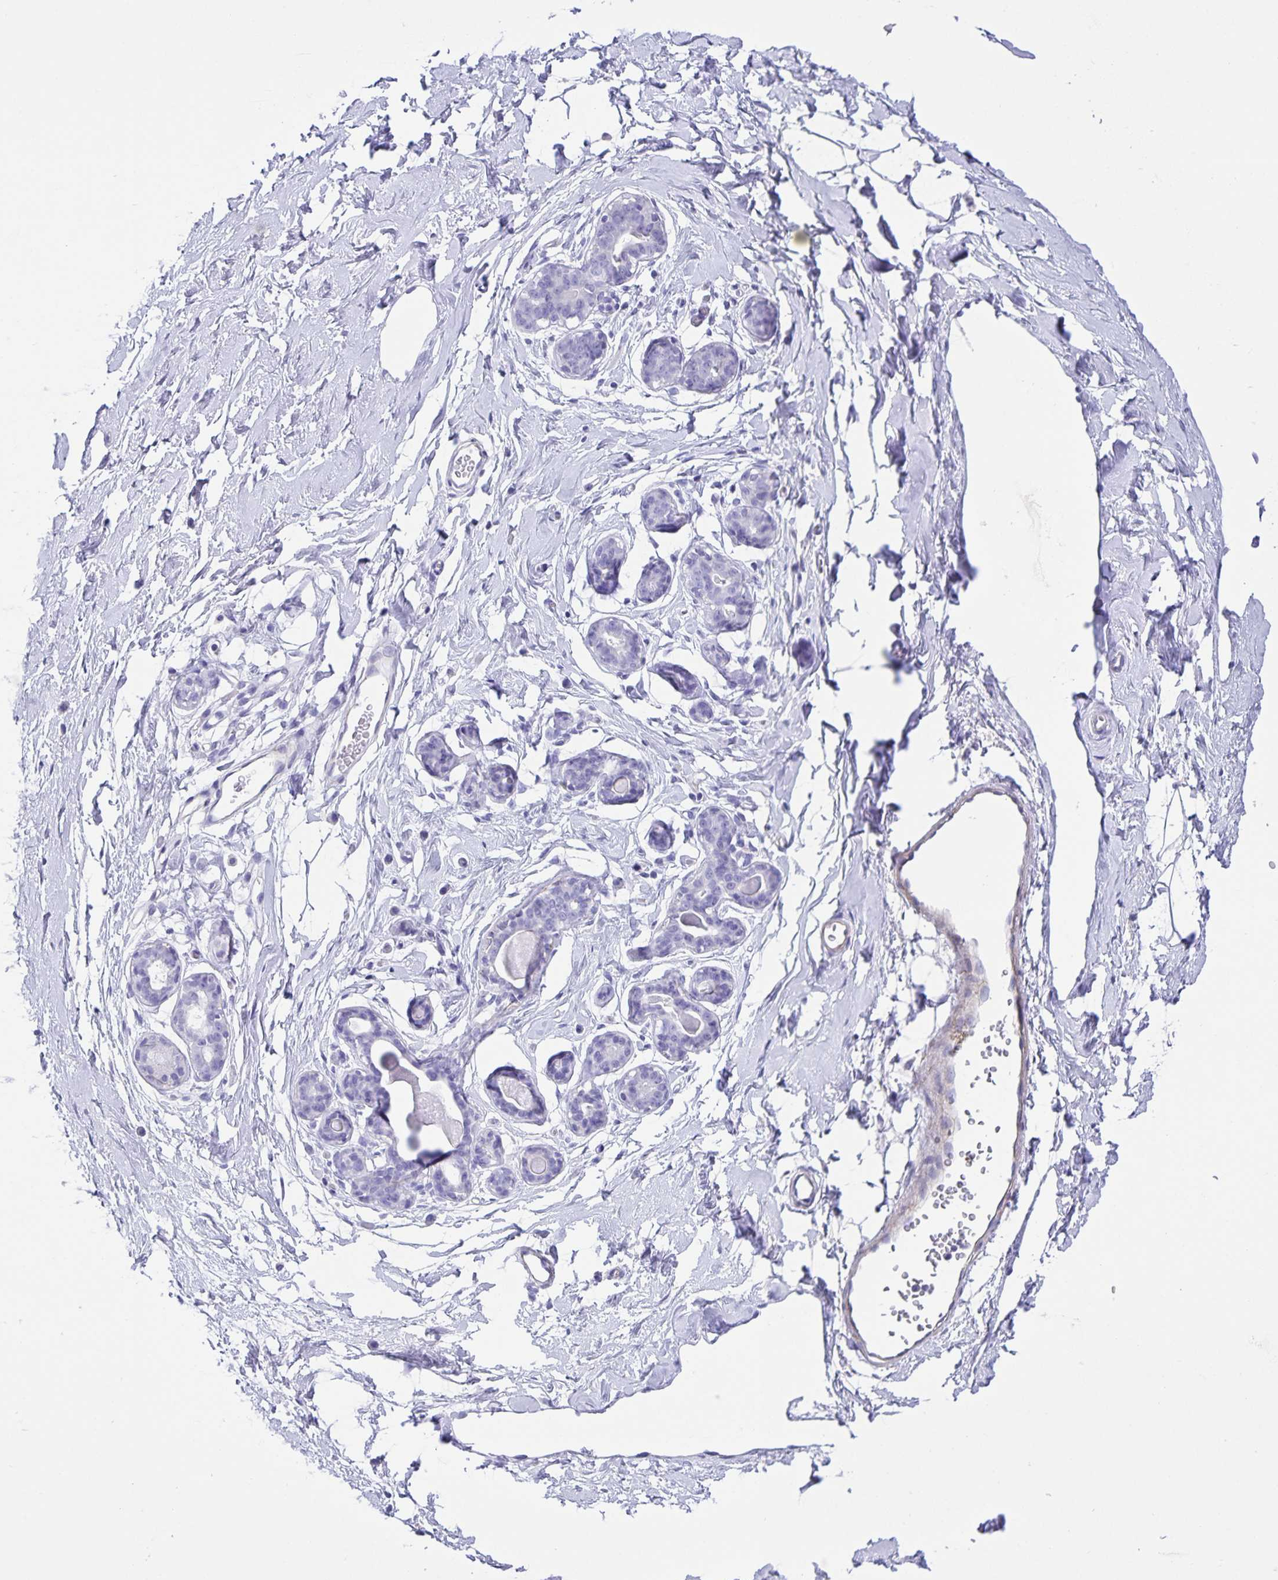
{"staining": {"intensity": "negative", "quantity": "none", "location": "none"}, "tissue": "breast", "cell_type": "Adipocytes", "image_type": "normal", "snomed": [{"axis": "morphology", "description": "Normal tissue, NOS"}, {"axis": "topography", "description": "Breast"}], "caption": "Immunohistochemistry (IHC) histopathology image of normal breast: human breast stained with DAB shows no significant protein expression in adipocytes. (Stains: DAB immunohistochemistry (IHC) with hematoxylin counter stain, Microscopy: brightfield microscopy at high magnification).", "gene": "UBQLN3", "patient": {"sex": "female", "age": 45}}